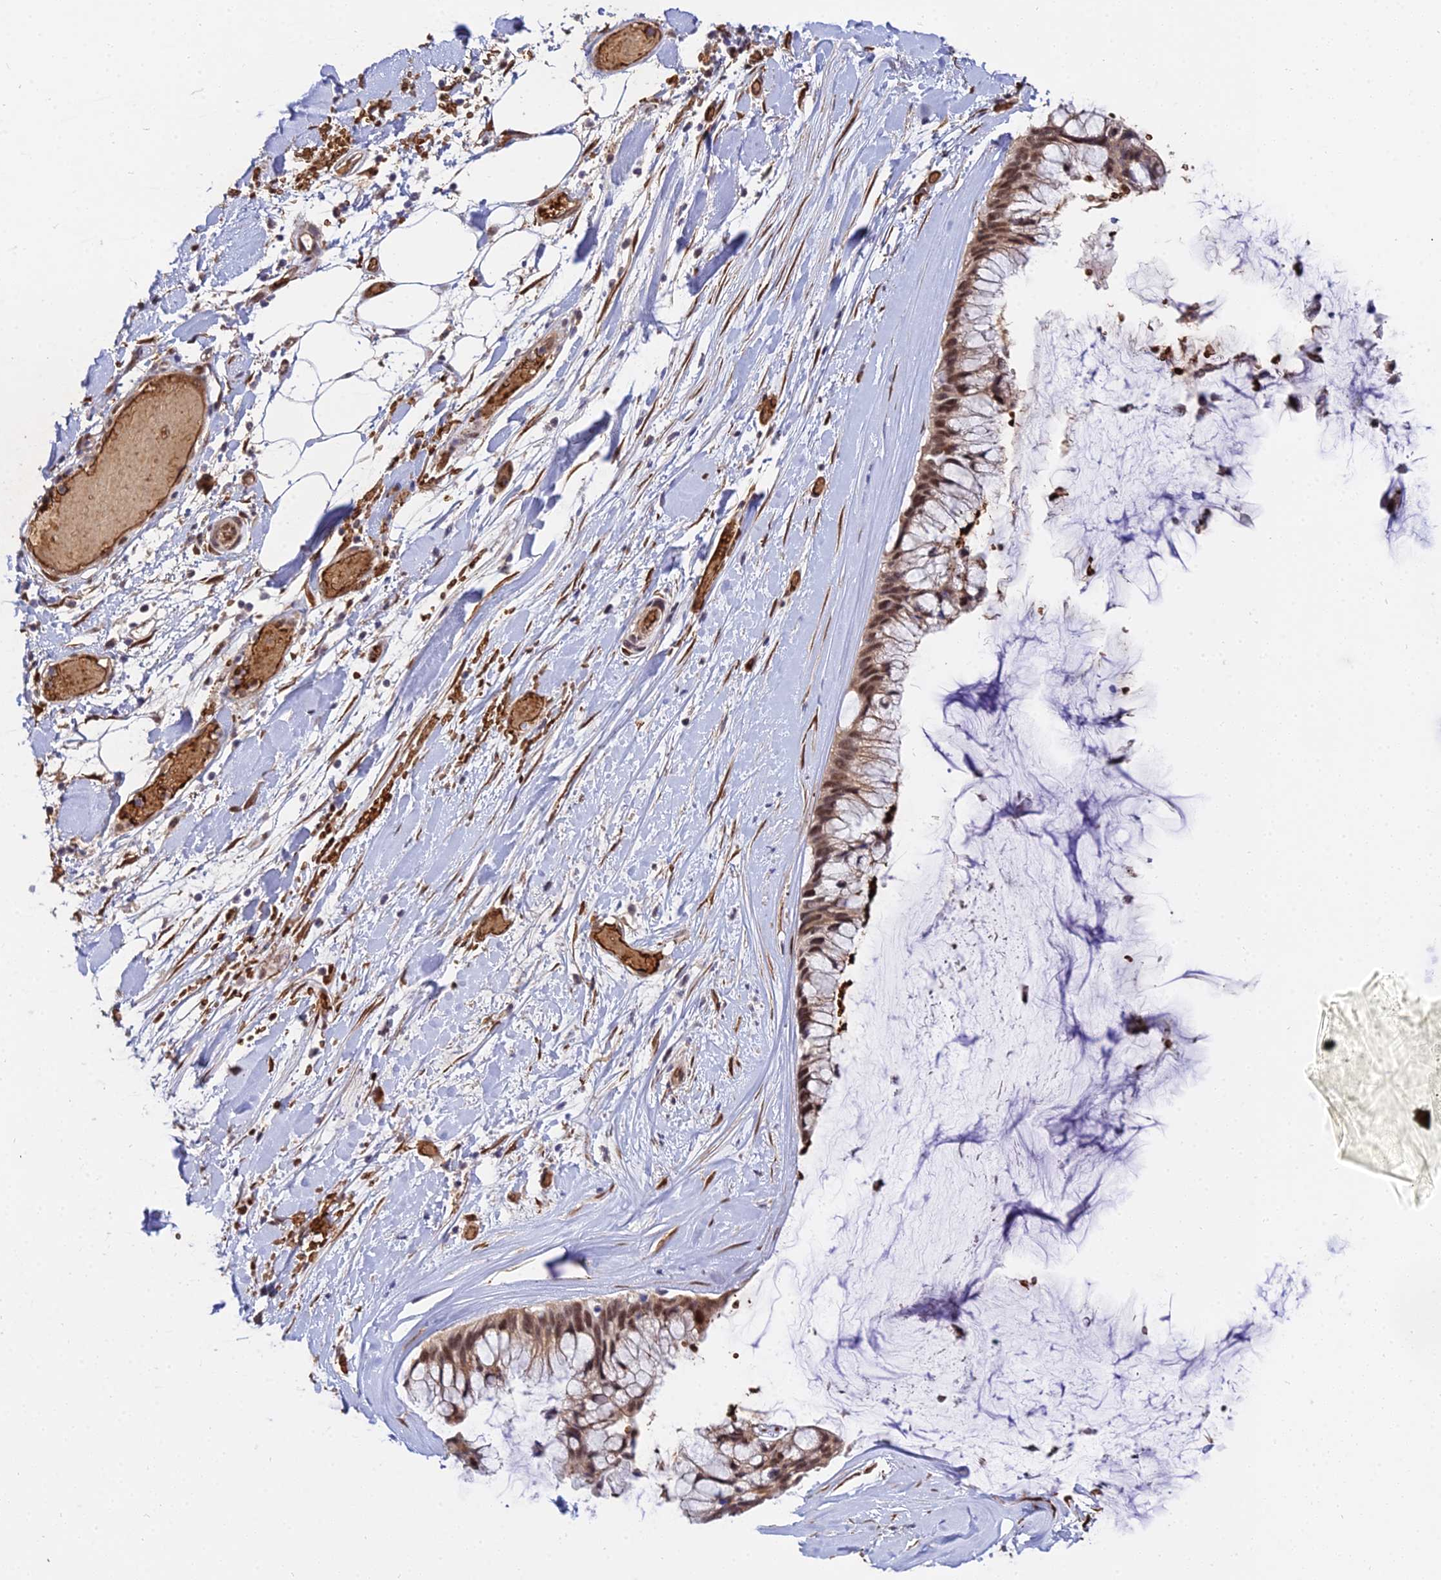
{"staining": {"intensity": "moderate", "quantity": ">75%", "location": "cytoplasmic/membranous,nuclear"}, "tissue": "ovarian cancer", "cell_type": "Tumor cells", "image_type": "cancer", "snomed": [{"axis": "morphology", "description": "Cystadenocarcinoma, mucinous, NOS"}, {"axis": "topography", "description": "Ovary"}], "caption": "Tumor cells demonstrate medium levels of moderate cytoplasmic/membranous and nuclear positivity in about >75% of cells in human ovarian cancer (mucinous cystadenocarcinoma). (DAB (3,3'-diaminobenzidine) IHC with brightfield microscopy, high magnification).", "gene": "BCL9", "patient": {"sex": "female", "age": 39}}